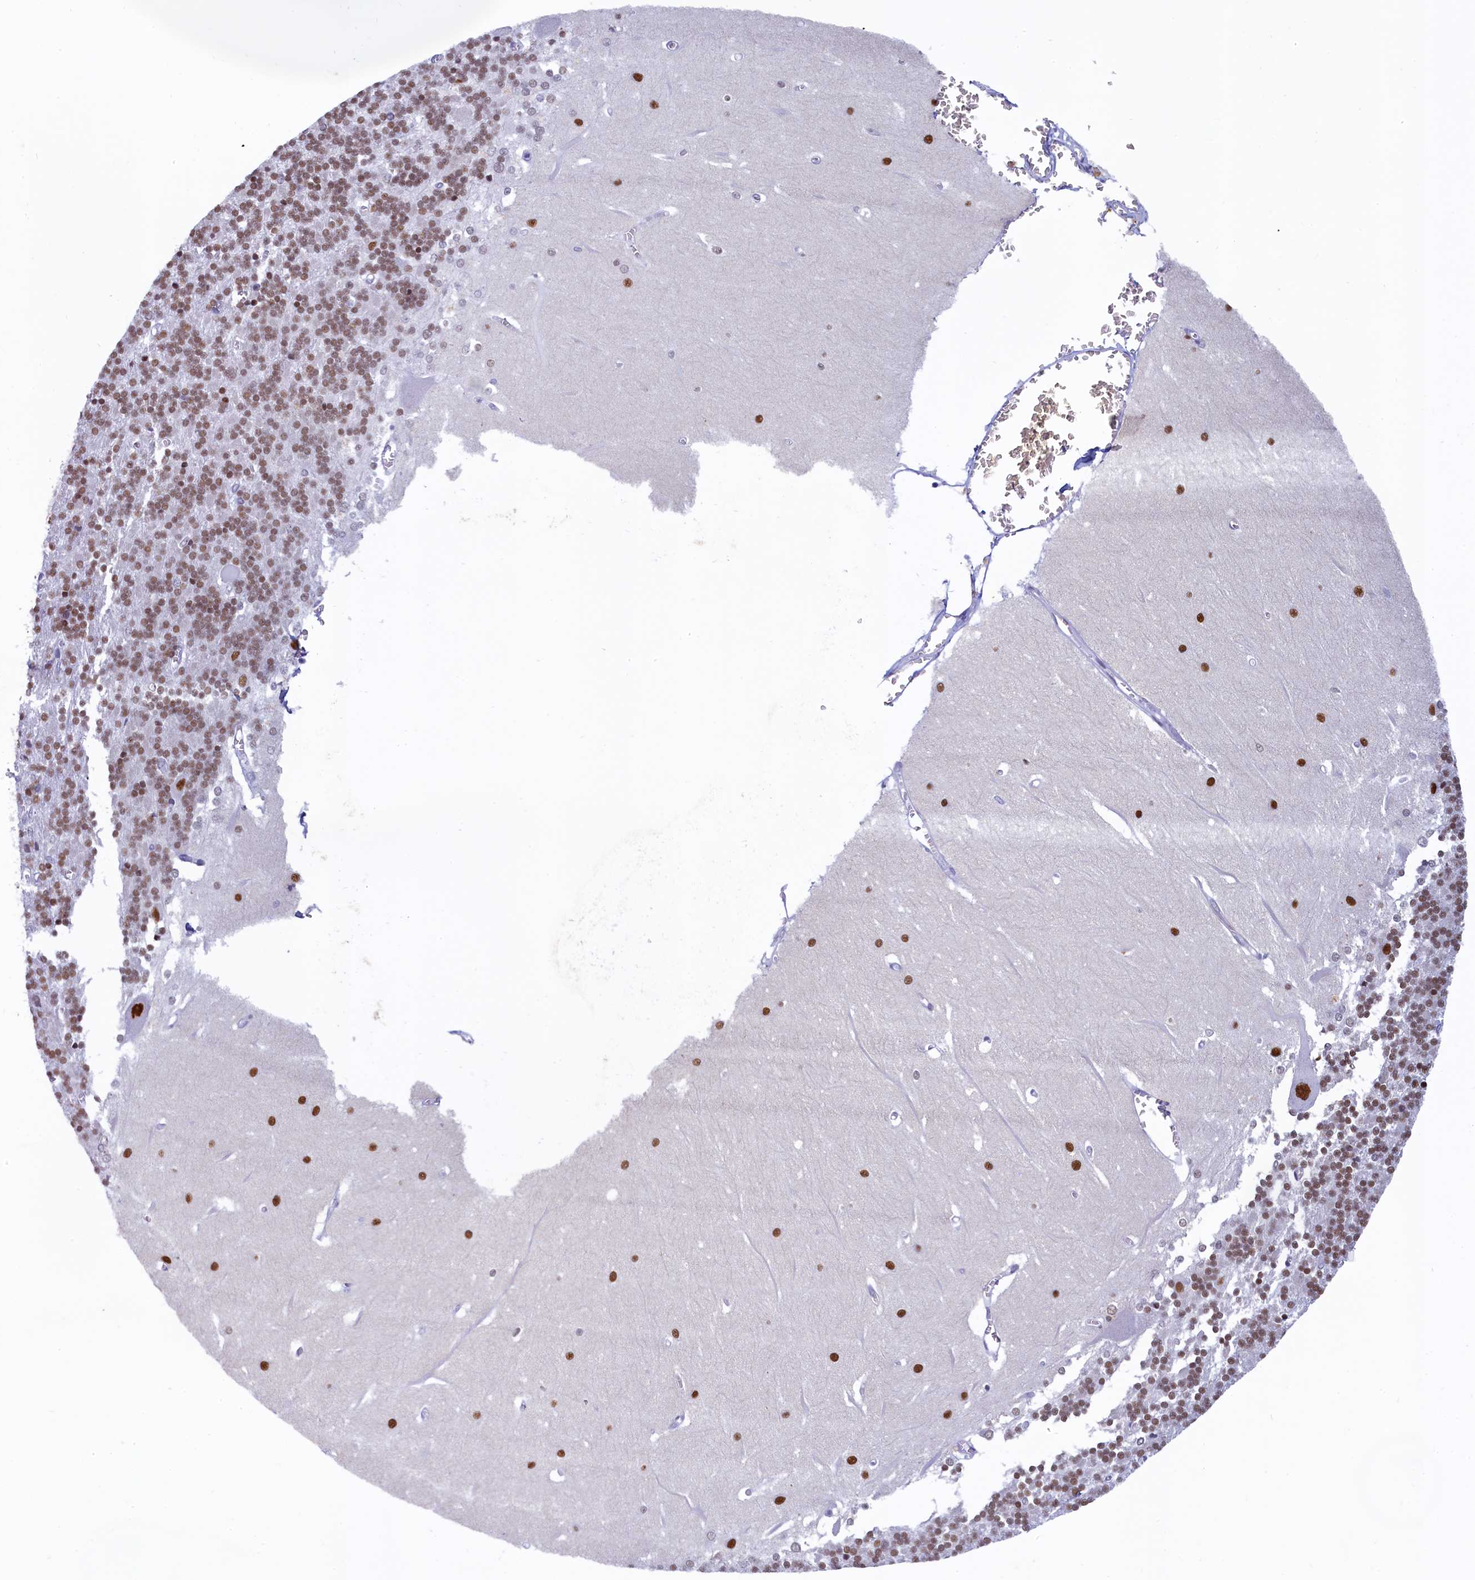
{"staining": {"intensity": "moderate", "quantity": ">75%", "location": "nuclear"}, "tissue": "cerebellum", "cell_type": "Cells in granular layer", "image_type": "normal", "snomed": [{"axis": "morphology", "description": "Normal tissue, NOS"}, {"axis": "topography", "description": "Cerebellum"}], "caption": "The micrograph shows a brown stain indicating the presence of a protein in the nuclear of cells in granular layer in cerebellum.", "gene": "SUGP2", "patient": {"sex": "male", "age": 37}}